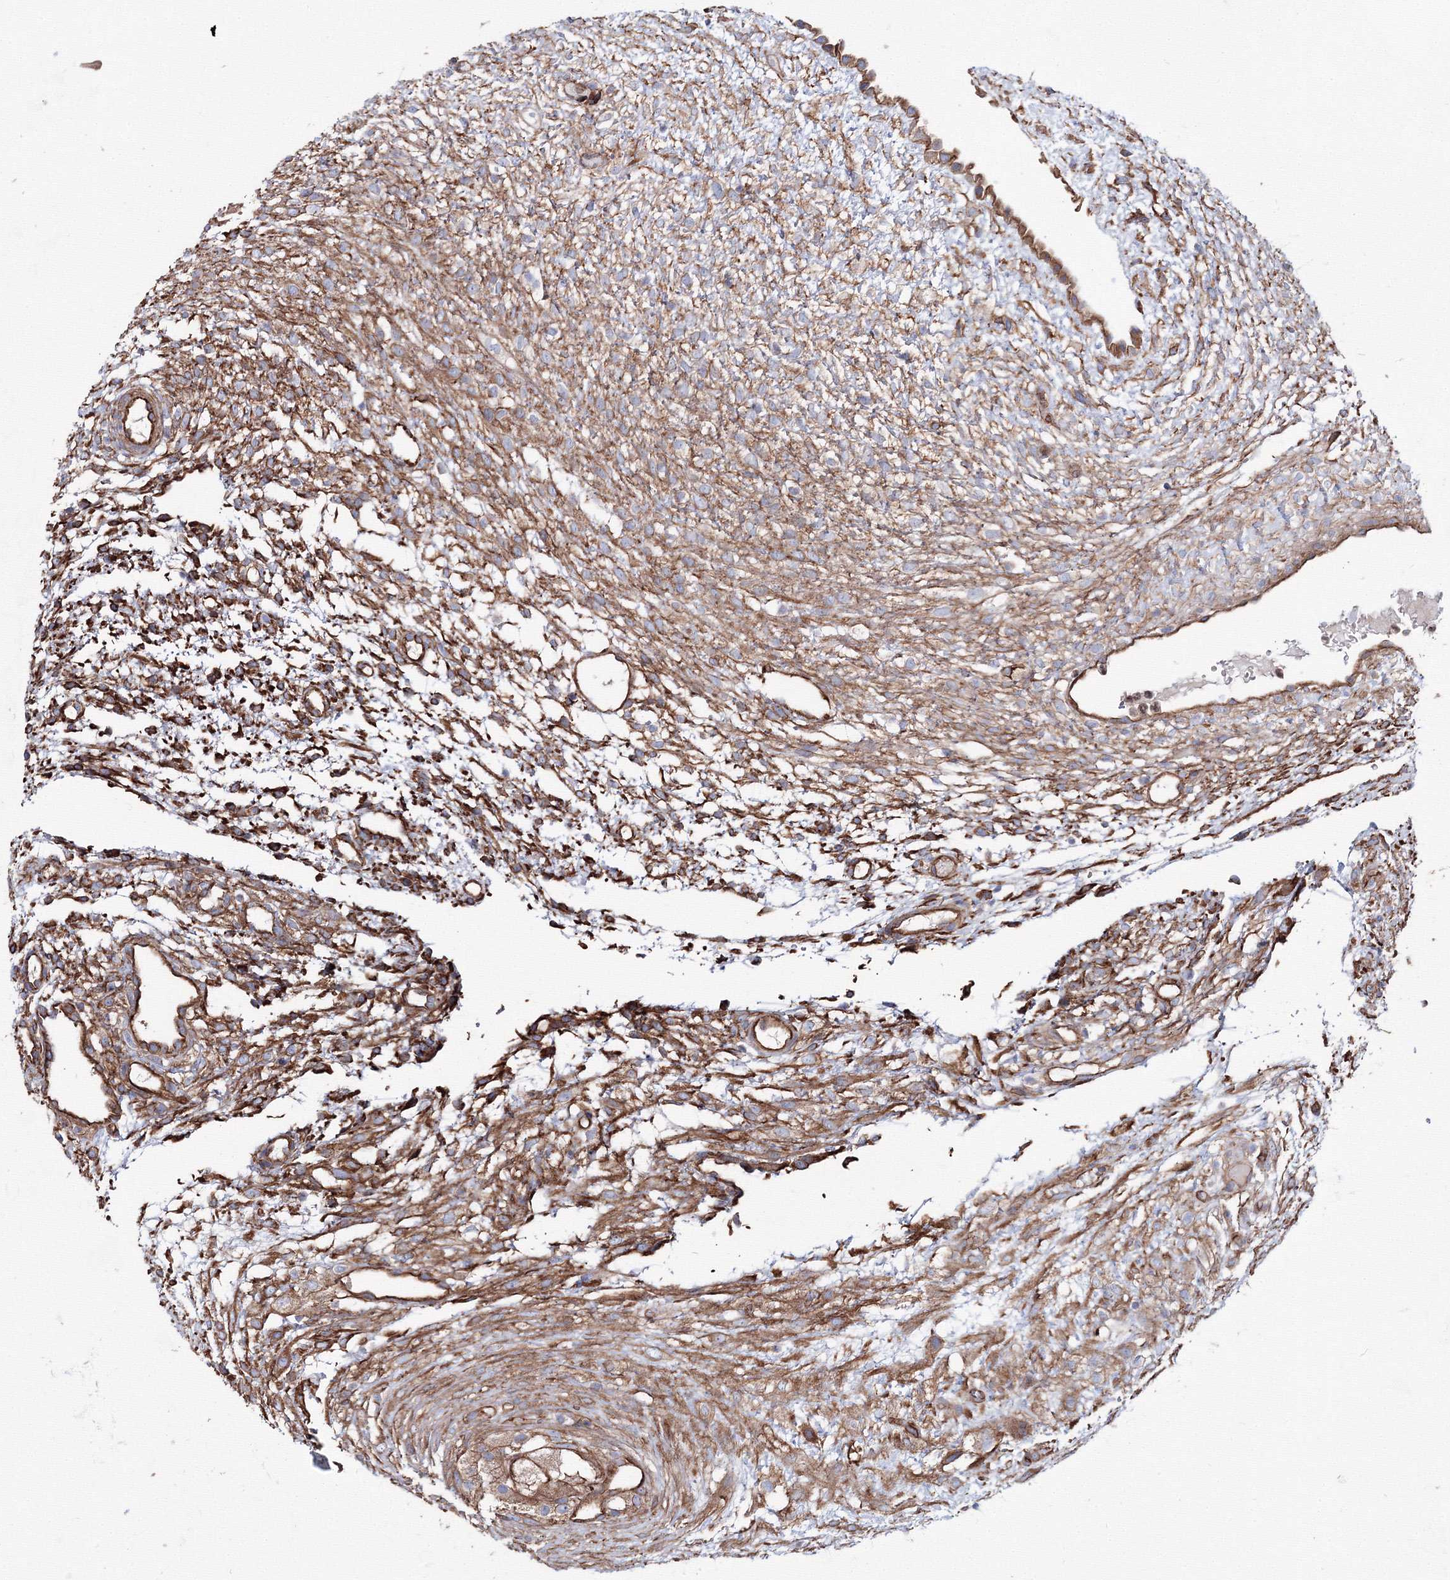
{"staining": {"intensity": "moderate", "quantity": ">75%", "location": "cytoplasmic/membranous"}, "tissue": "ovary", "cell_type": "Ovarian stroma cells", "image_type": "normal", "snomed": [{"axis": "morphology", "description": "Normal tissue, NOS"}, {"axis": "morphology", "description": "Cyst, NOS"}, {"axis": "topography", "description": "Ovary"}], "caption": "The image demonstrates immunohistochemical staining of unremarkable ovary. There is moderate cytoplasmic/membranous expression is present in approximately >75% of ovarian stroma cells. Nuclei are stained in blue.", "gene": "ANKRD37", "patient": {"sex": "female", "age": 18}}